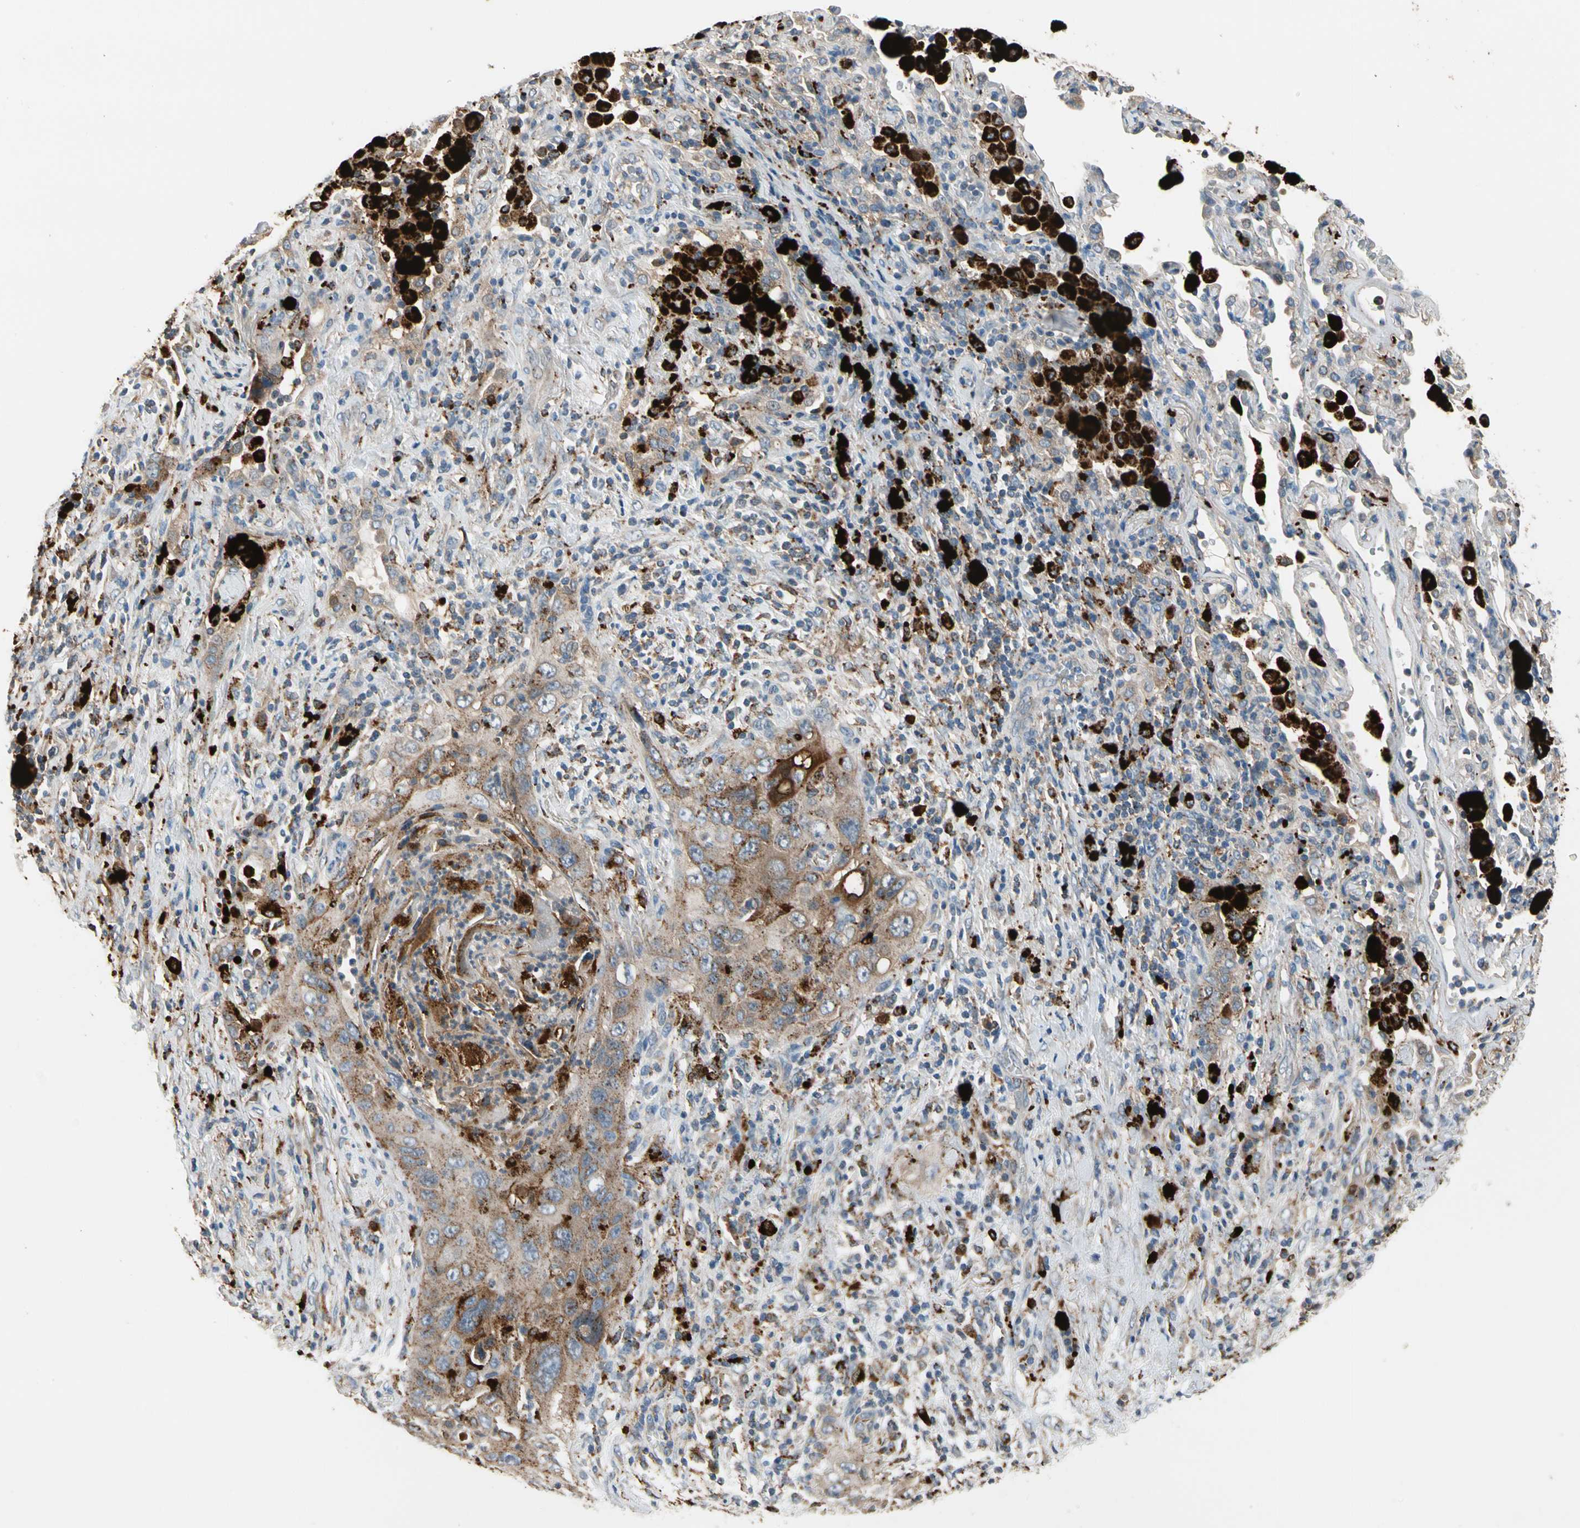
{"staining": {"intensity": "moderate", "quantity": ">75%", "location": "cytoplasmic/membranous"}, "tissue": "lung cancer", "cell_type": "Tumor cells", "image_type": "cancer", "snomed": [{"axis": "morphology", "description": "Squamous cell carcinoma, NOS"}, {"axis": "topography", "description": "Lung"}], "caption": "A micrograph showing moderate cytoplasmic/membranous expression in about >75% of tumor cells in lung cancer, as visualized by brown immunohistochemical staining.", "gene": "GM2A", "patient": {"sex": "female", "age": 67}}